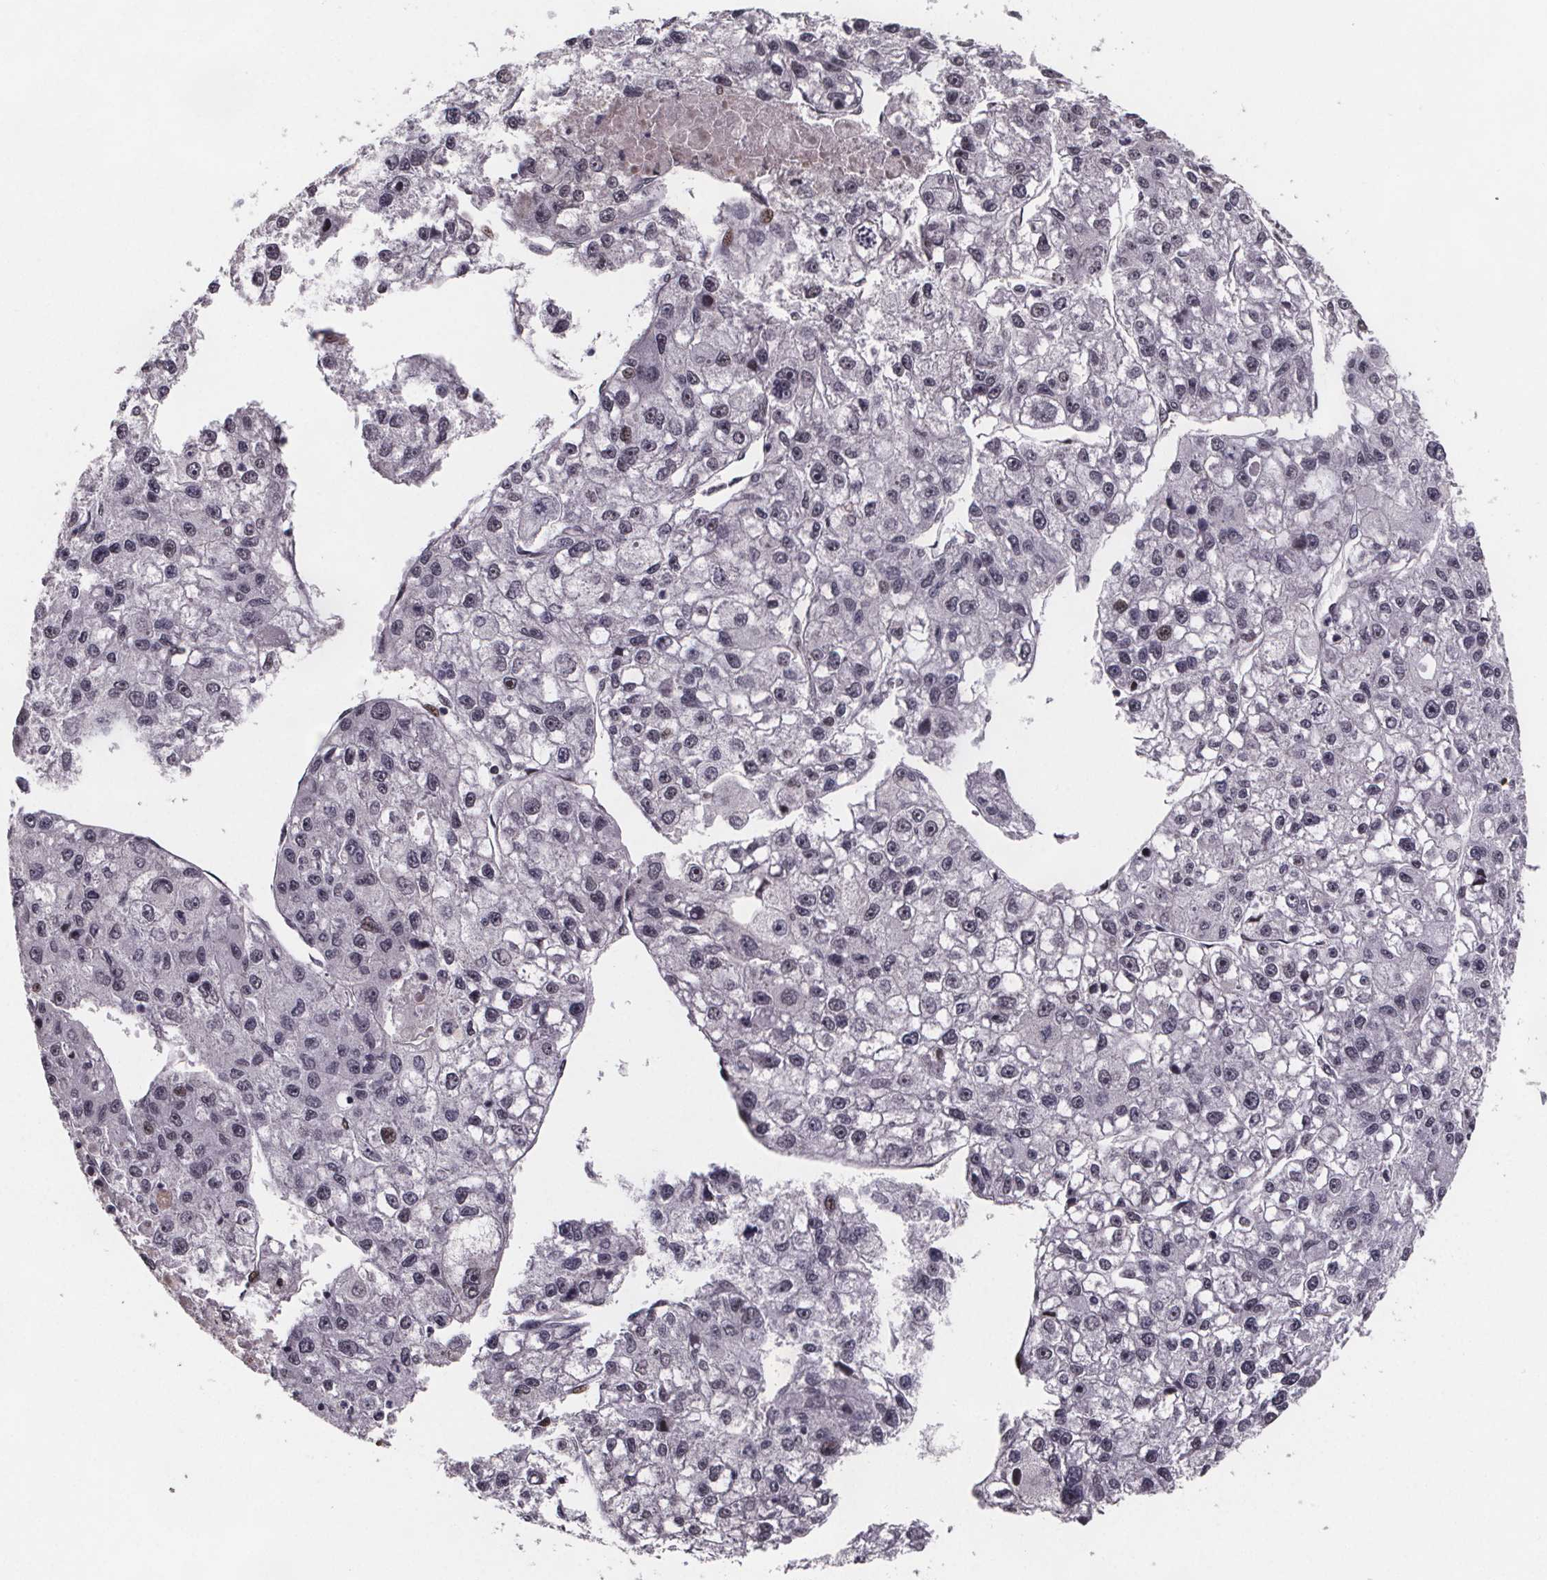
{"staining": {"intensity": "weak", "quantity": "<25%", "location": "nuclear"}, "tissue": "liver cancer", "cell_type": "Tumor cells", "image_type": "cancer", "snomed": [{"axis": "morphology", "description": "Carcinoma, Hepatocellular, NOS"}, {"axis": "topography", "description": "Liver"}], "caption": "IHC image of liver hepatocellular carcinoma stained for a protein (brown), which reveals no staining in tumor cells.", "gene": "U2SURP", "patient": {"sex": "male", "age": 56}}